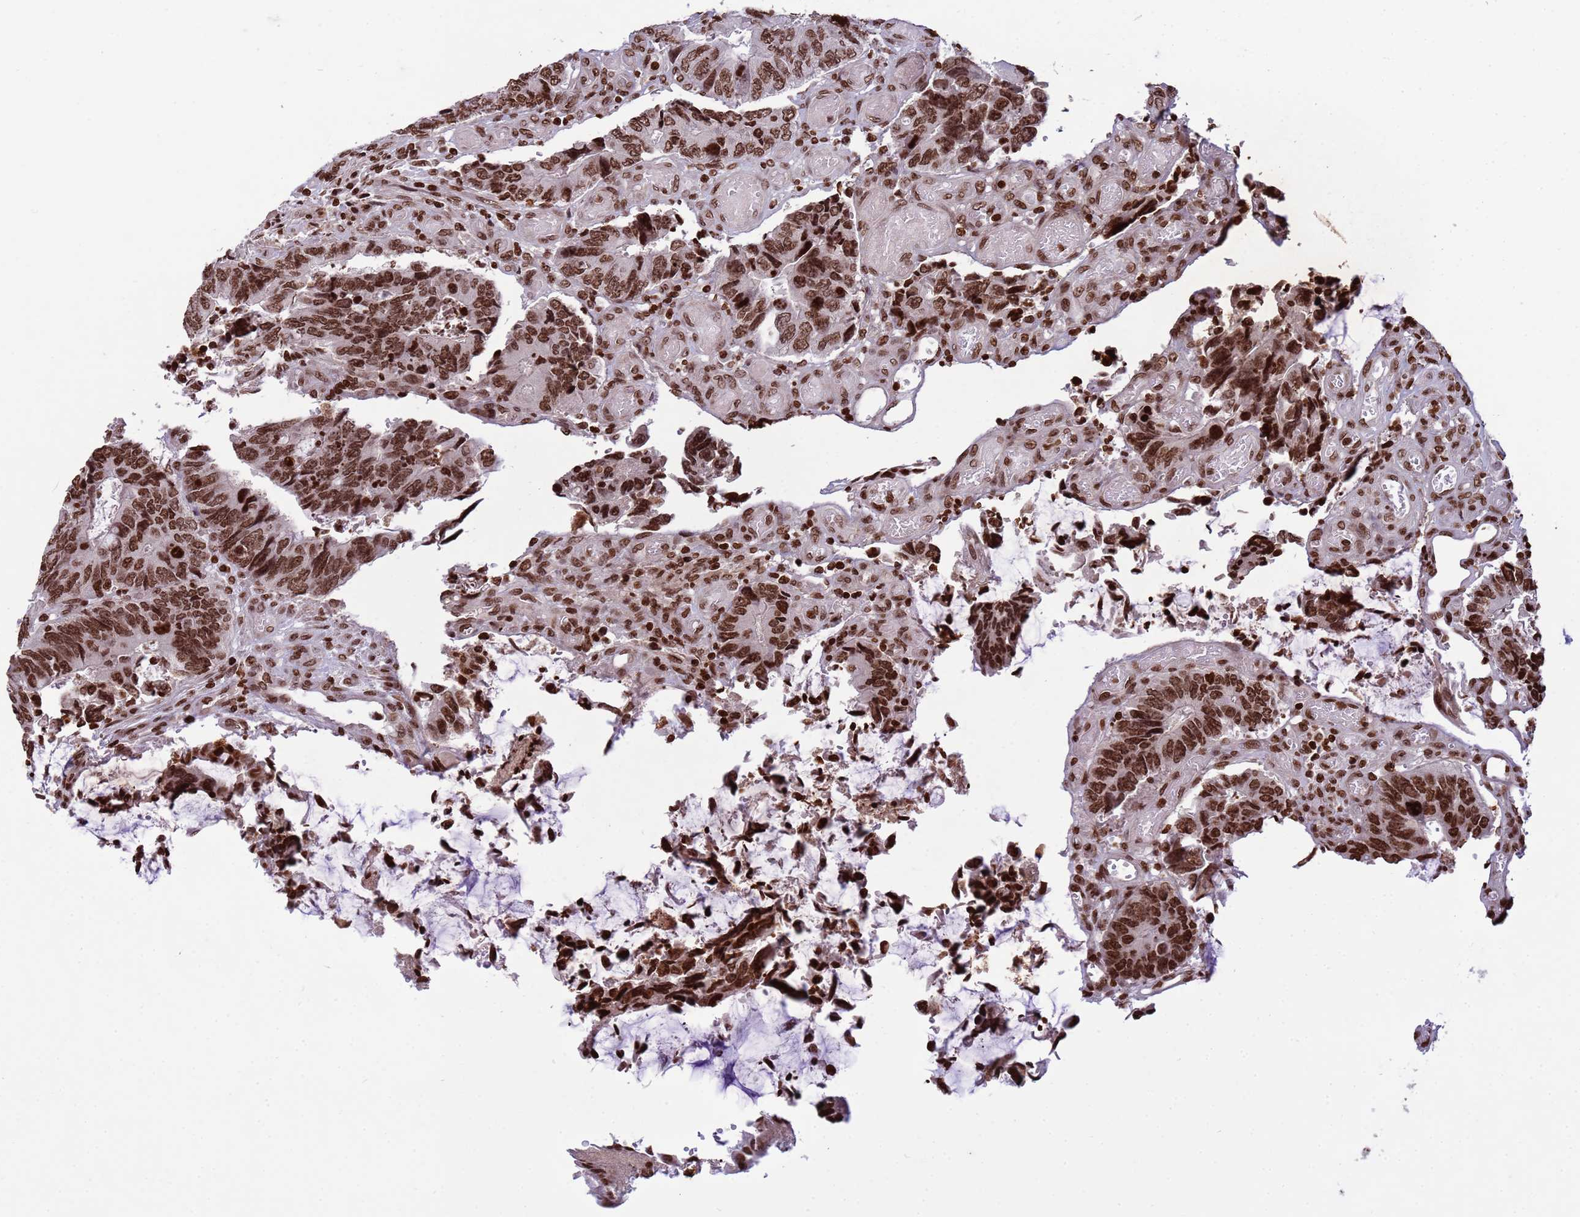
{"staining": {"intensity": "strong", "quantity": ">75%", "location": "nuclear"}, "tissue": "colorectal cancer", "cell_type": "Tumor cells", "image_type": "cancer", "snomed": [{"axis": "morphology", "description": "Adenocarcinoma, NOS"}, {"axis": "topography", "description": "Colon"}], "caption": "Tumor cells show strong nuclear staining in approximately >75% of cells in adenocarcinoma (colorectal). (brown staining indicates protein expression, while blue staining denotes nuclei).", "gene": "H3-3B", "patient": {"sex": "male", "age": 87}}